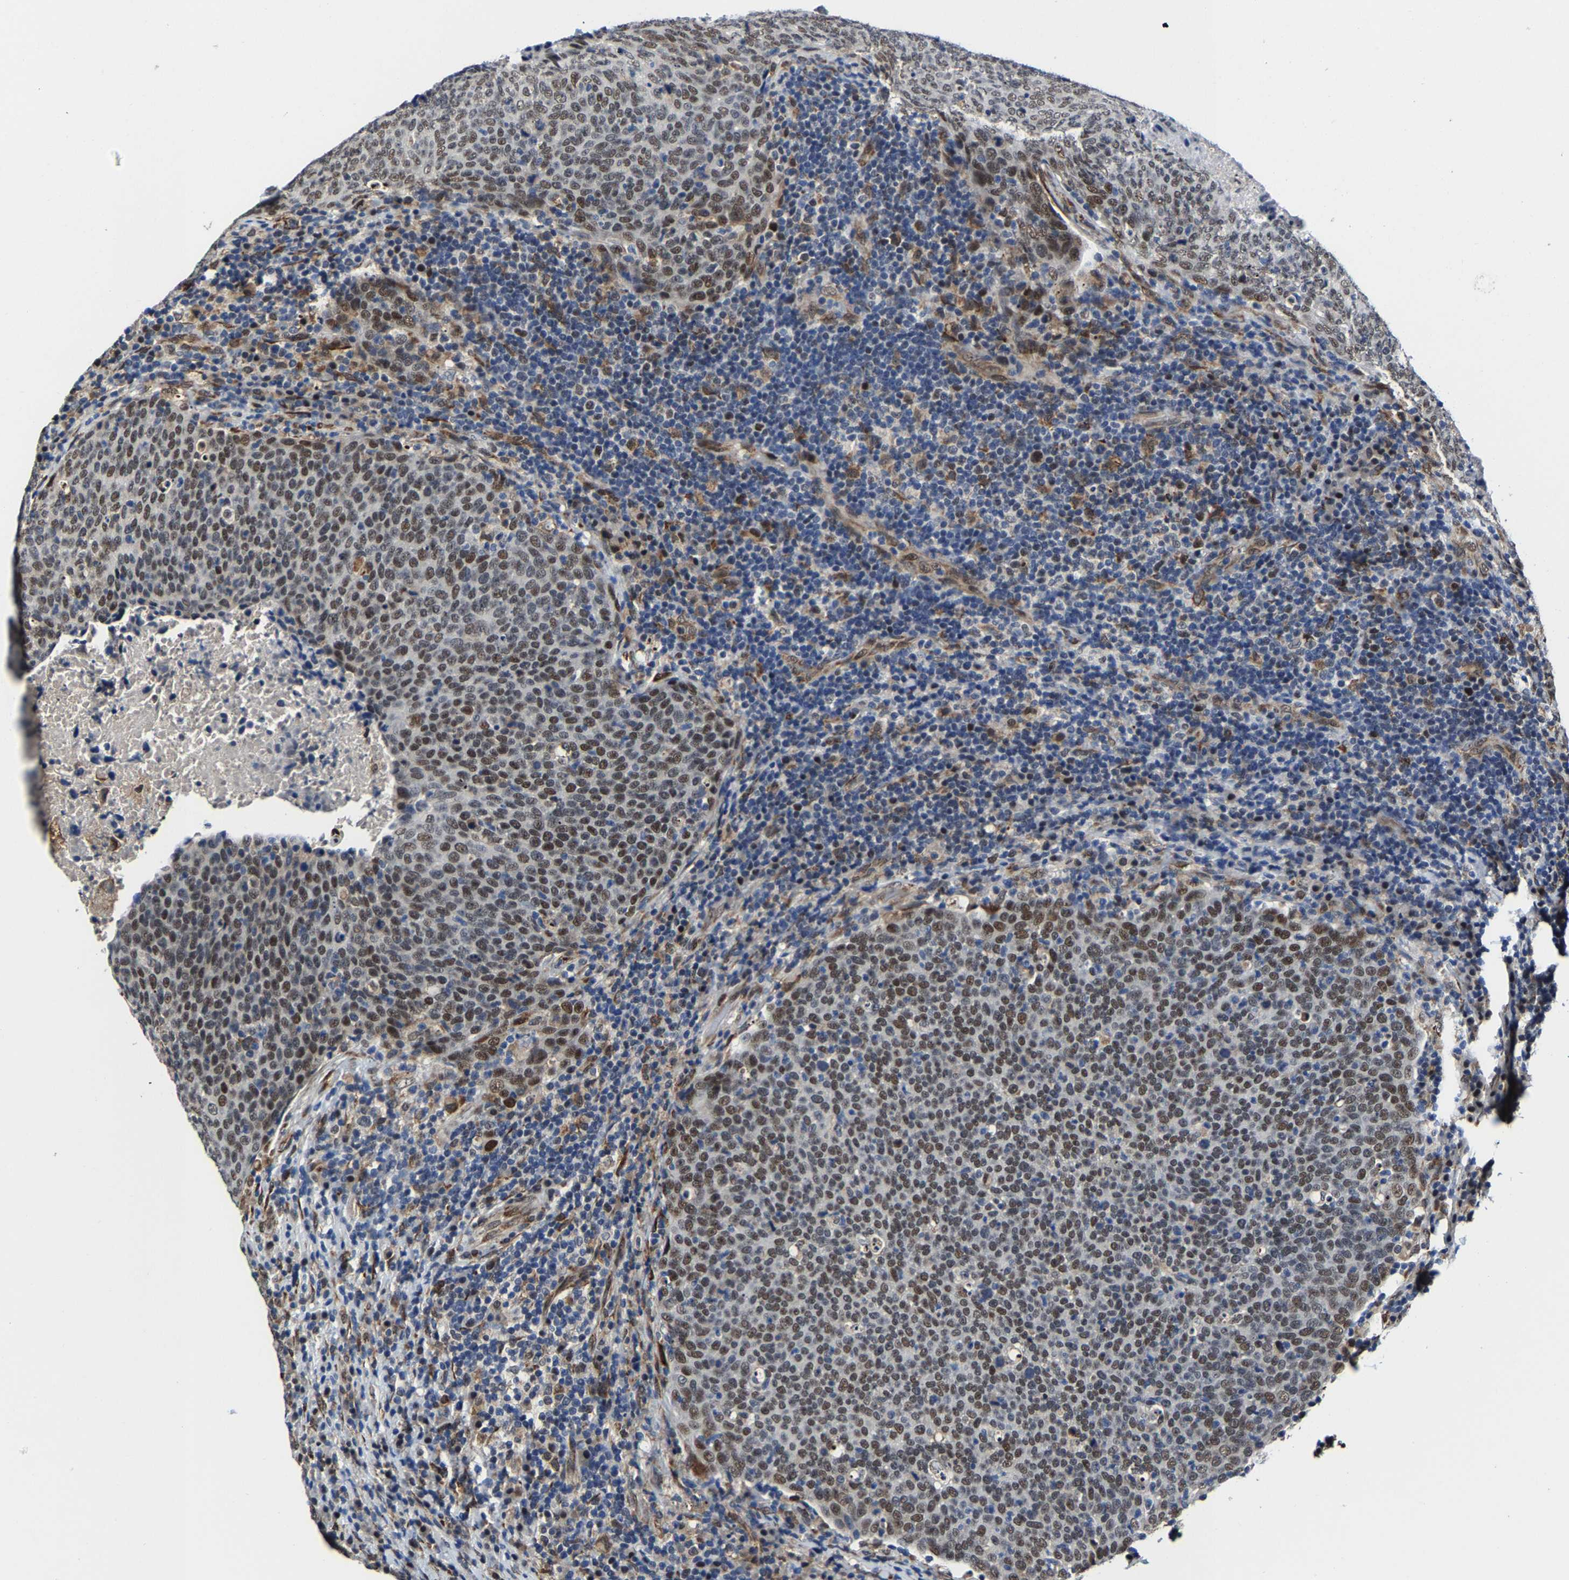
{"staining": {"intensity": "moderate", "quantity": ">75%", "location": "nuclear"}, "tissue": "head and neck cancer", "cell_type": "Tumor cells", "image_type": "cancer", "snomed": [{"axis": "morphology", "description": "Squamous cell carcinoma, NOS"}, {"axis": "morphology", "description": "Squamous cell carcinoma, metastatic, NOS"}, {"axis": "topography", "description": "Lymph node"}, {"axis": "topography", "description": "Head-Neck"}], "caption": "Immunohistochemistry (IHC) micrograph of human head and neck cancer (squamous cell carcinoma) stained for a protein (brown), which exhibits medium levels of moderate nuclear staining in approximately >75% of tumor cells.", "gene": "METTL1", "patient": {"sex": "male", "age": 62}}